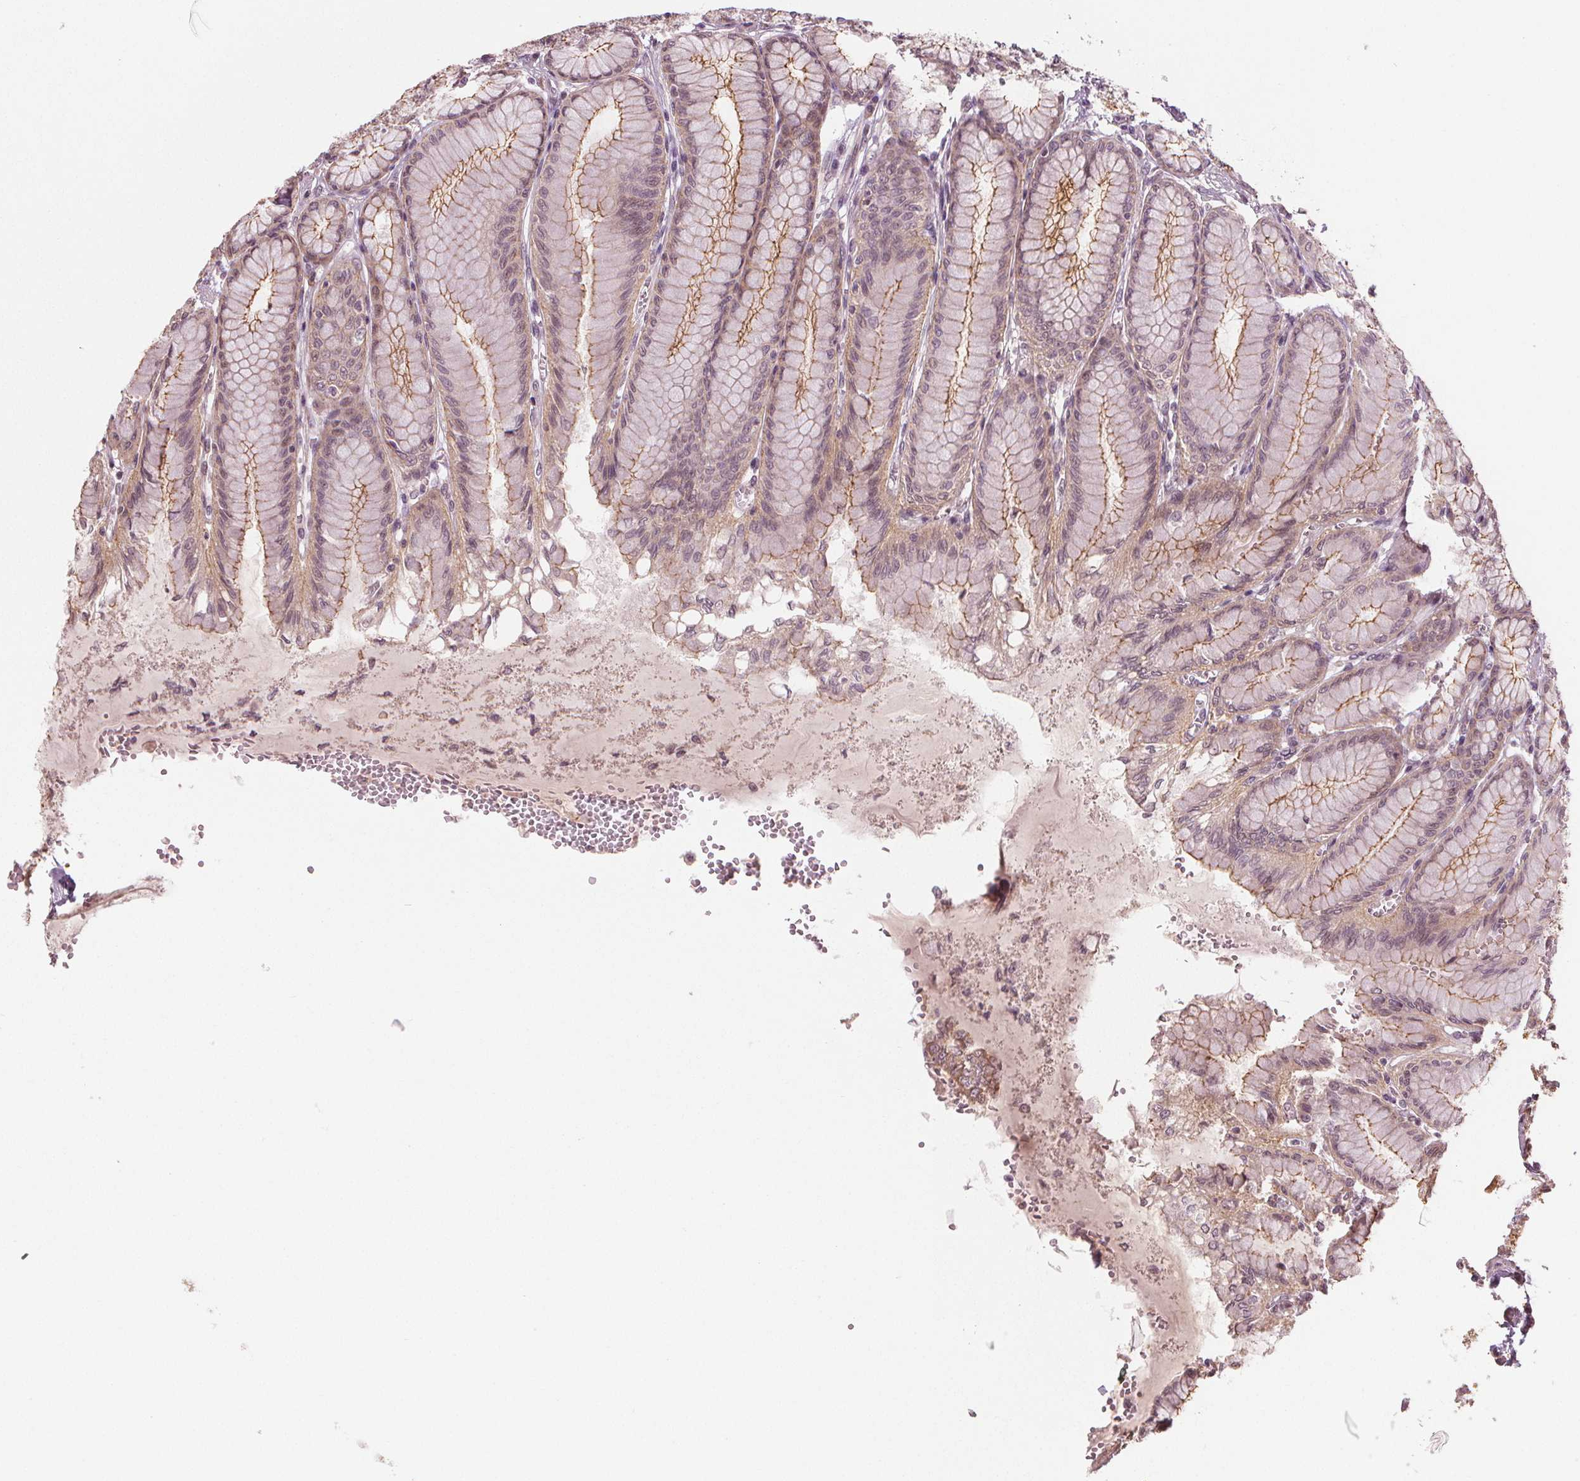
{"staining": {"intensity": "moderate", "quantity": "25%-75%", "location": "cytoplasmic/membranous"}, "tissue": "stomach", "cell_type": "Glandular cells", "image_type": "normal", "snomed": [{"axis": "morphology", "description": "Normal tissue, NOS"}, {"axis": "topography", "description": "Stomach"}, {"axis": "topography", "description": "Stomach, lower"}], "caption": "Protein positivity by immunohistochemistry exhibits moderate cytoplasmic/membranous positivity in approximately 25%-75% of glandular cells in unremarkable stomach.", "gene": "CLBA1", "patient": {"sex": "male", "age": 76}}